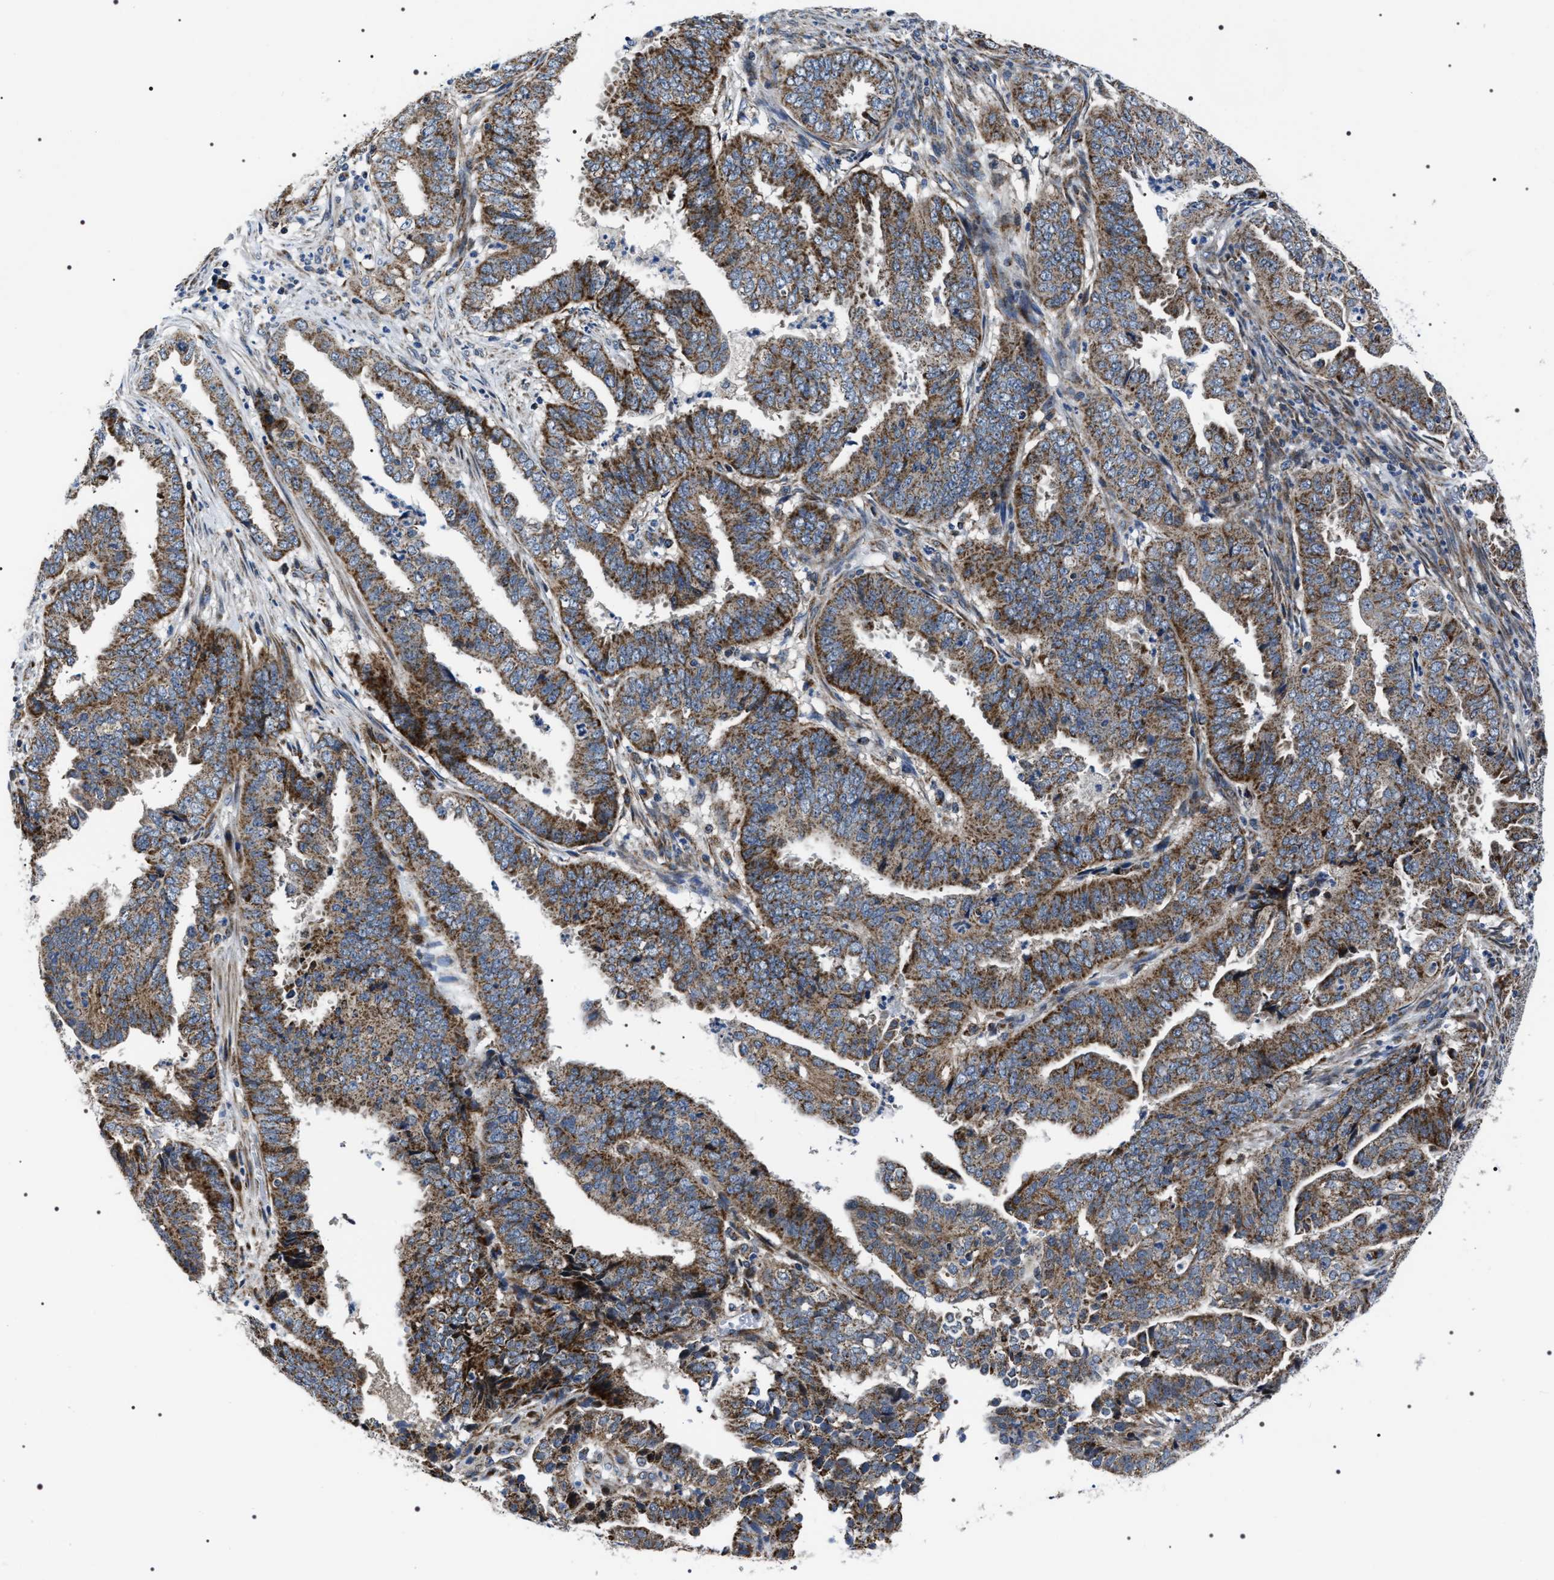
{"staining": {"intensity": "moderate", "quantity": ">75%", "location": "cytoplasmic/membranous"}, "tissue": "endometrial cancer", "cell_type": "Tumor cells", "image_type": "cancer", "snomed": [{"axis": "morphology", "description": "Adenocarcinoma, NOS"}, {"axis": "topography", "description": "Endometrium"}], "caption": "High-power microscopy captured an immunohistochemistry image of adenocarcinoma (endometrial), revealing moderate cytoplasmic/membranous staining in about >75% of tumor cells.", "gene": "NTMT1", "patient": {"sex": "female", "age": 51}}